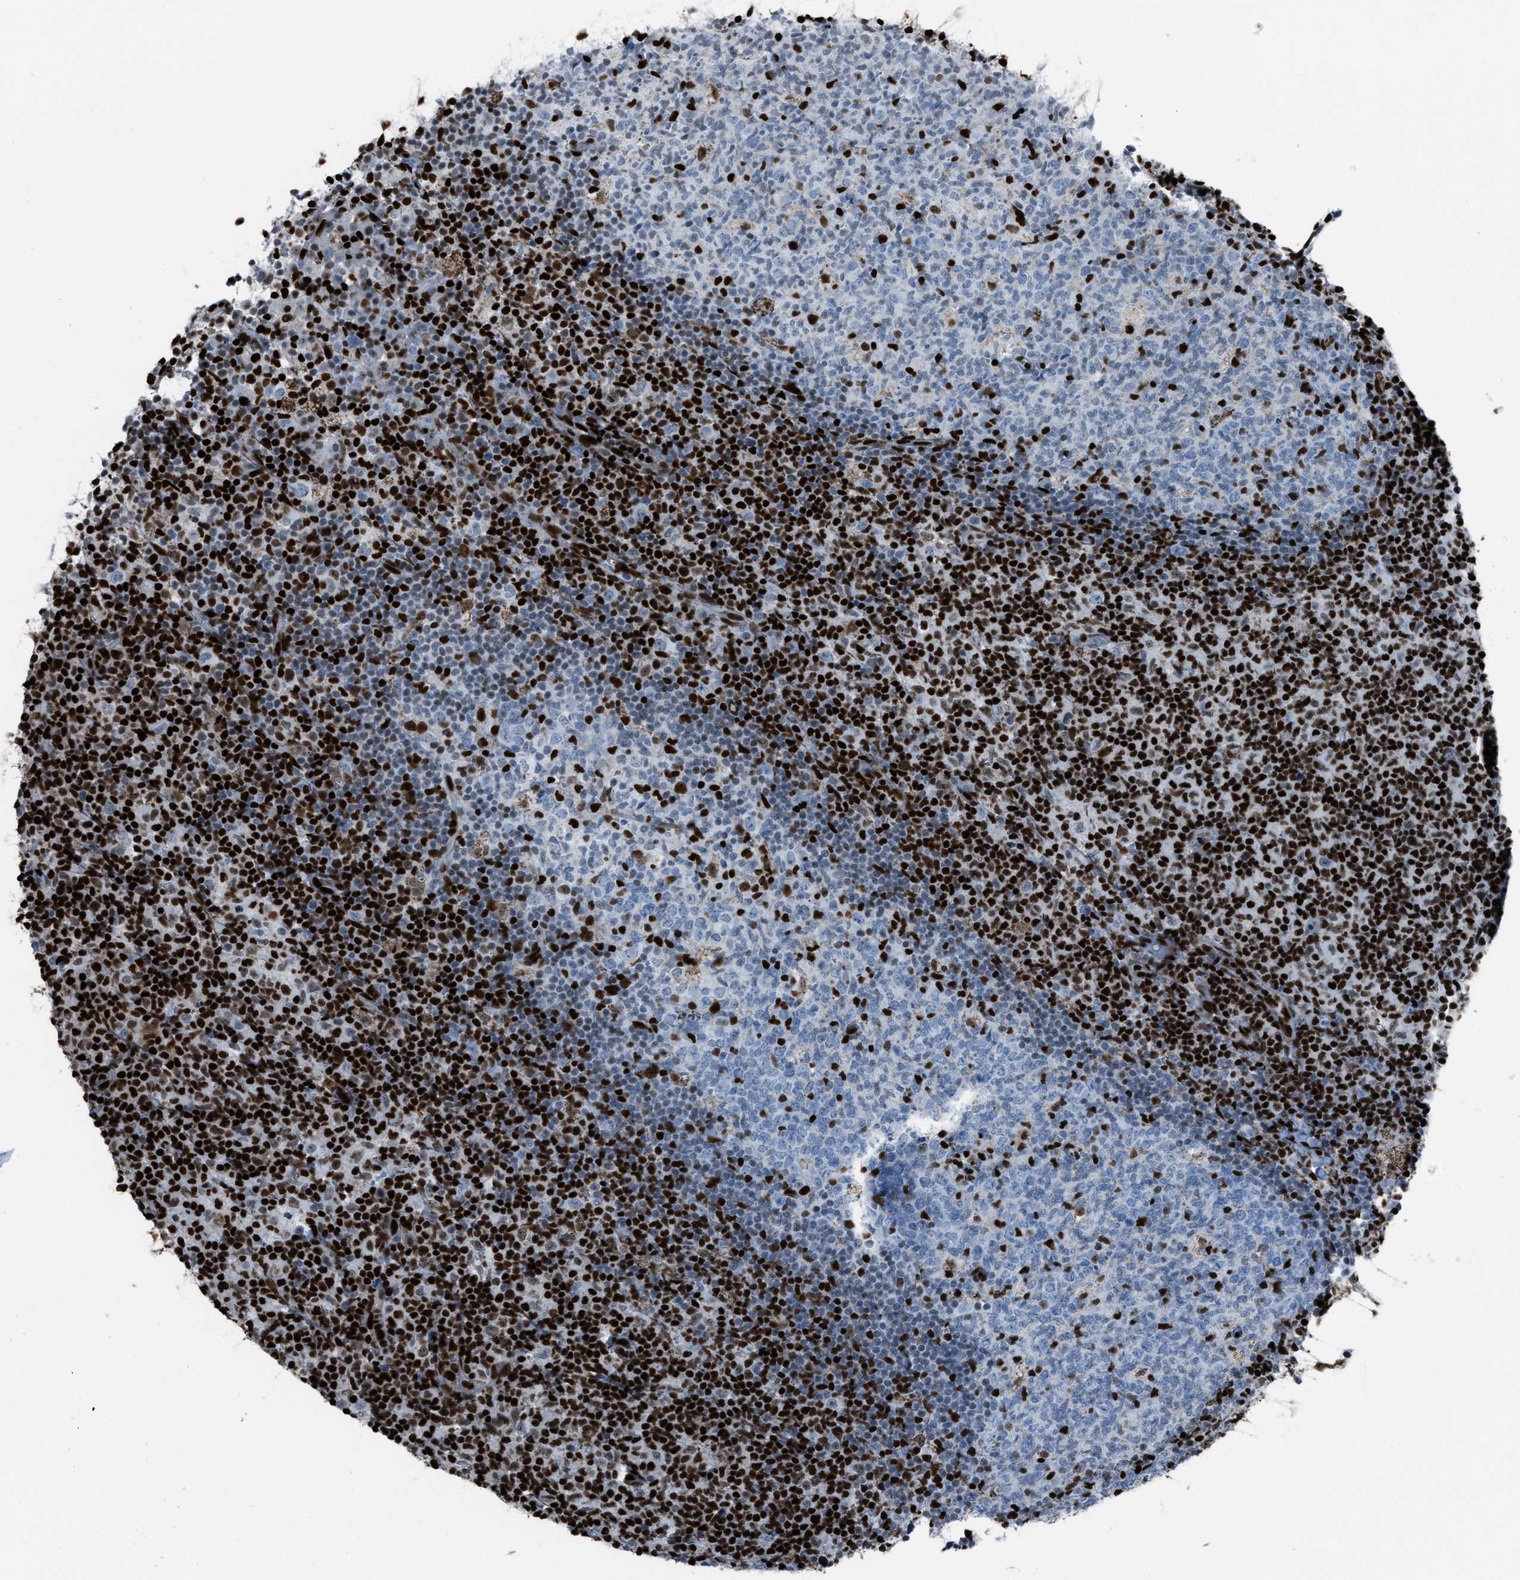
{"staining": {"intensity": "strong", "quantity": "<25%", "location": "nuclear"}, "tissue": "lymph node", "cell_type": "Germinal center cells", "image_type": "normal", "snomed": [{"axis": "morphology", "description": "Normal tissue, NOS"}, {"axis": "morphology", "description": "Inflammation, NOS"}, {"axis": "topography", "description": "Lymph node"}], "caption": "This histopathology image shows IHC staining of benign human lymph node, with medium strong nuclear expression in about <25% of germinal center cells.", "gene": "SLFN5", "patient": {"sex": "male", "age": 55}}